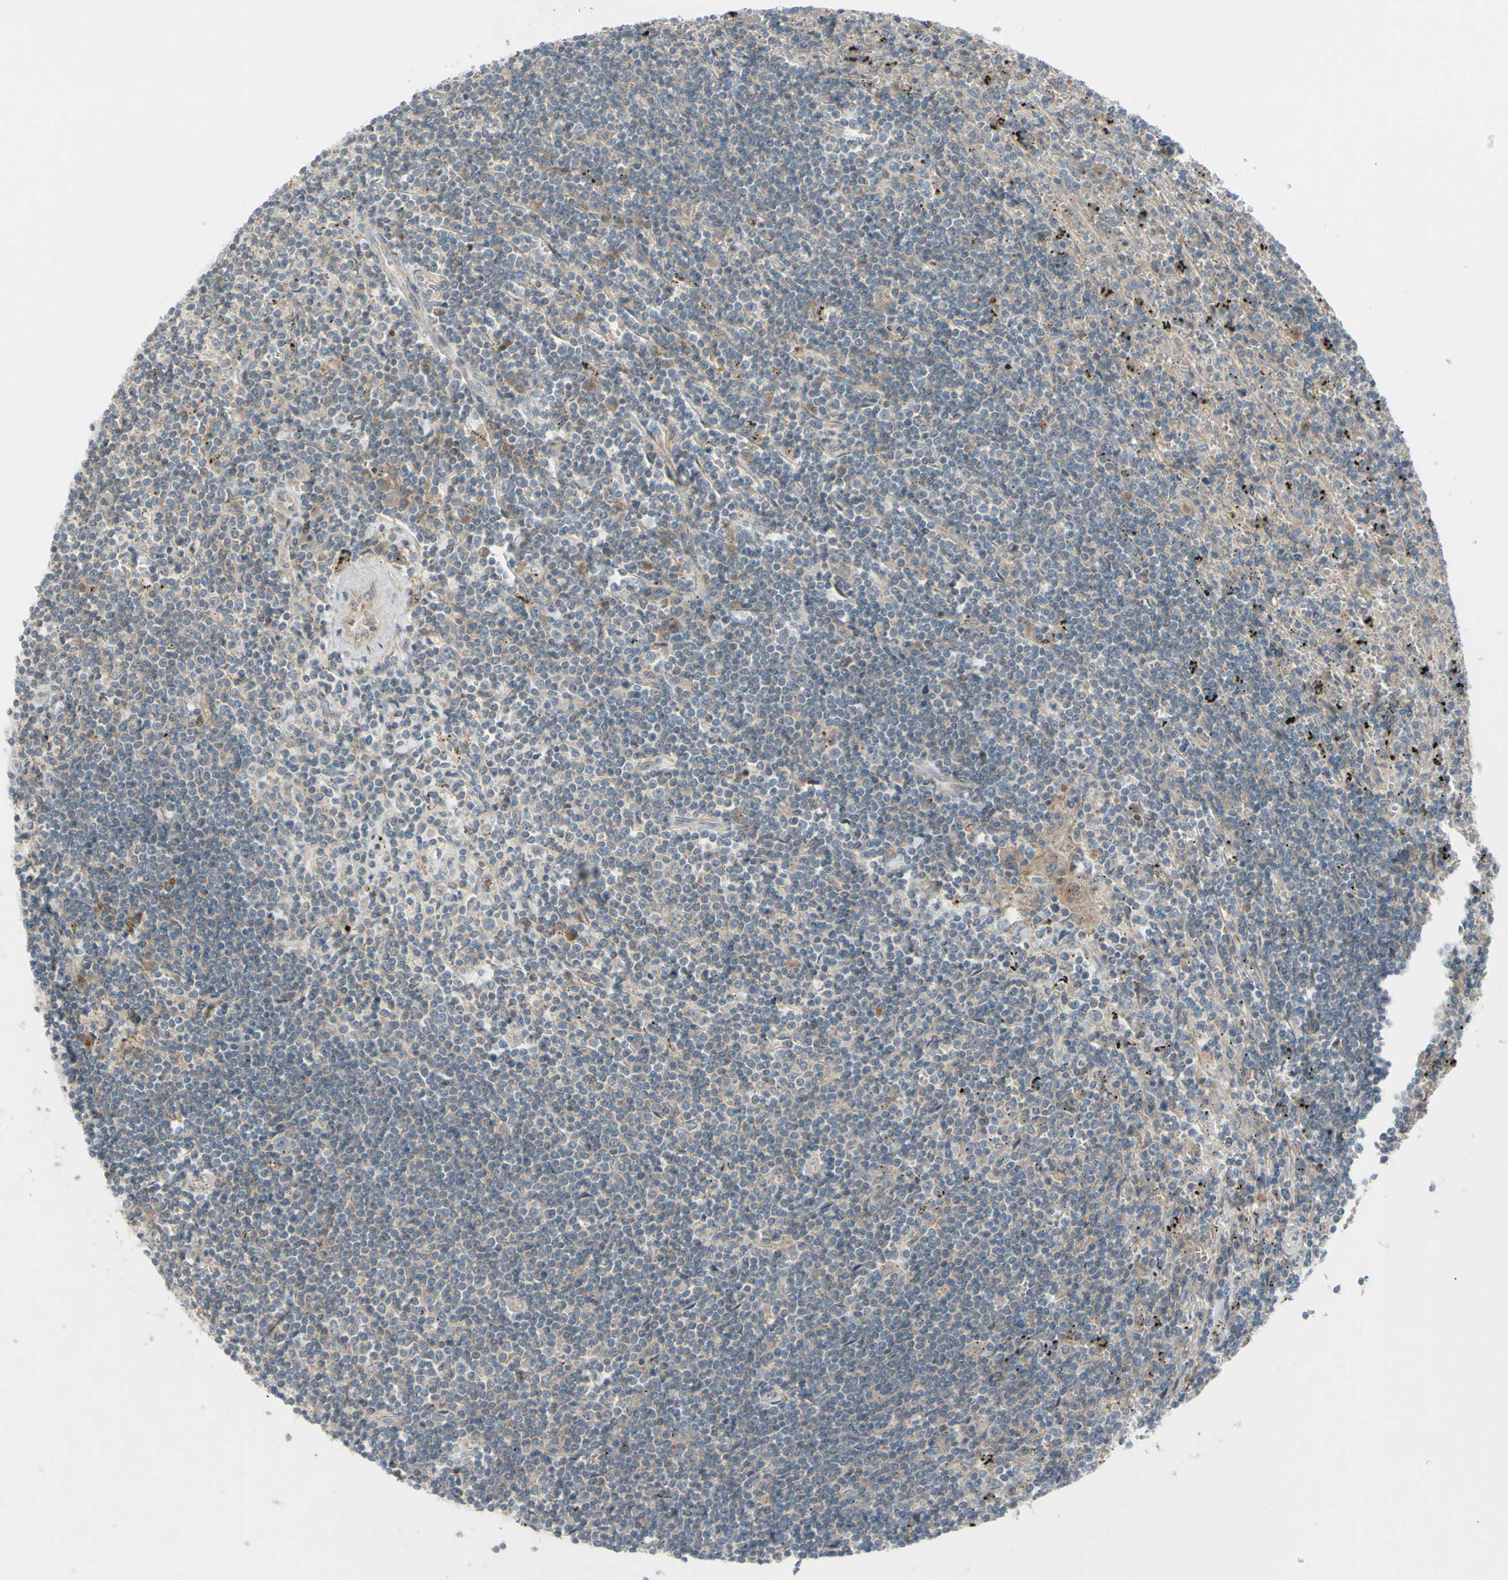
{"staining": {"intensity": "weak", "quantity": "25%-75%", "location": "cytoplasmic/membranous"}, "tissue": "lymphoma", "cell_type": "Tumor cells", "image_type": "cancer", "snomed": [{"axis": "morphology", "description": "Malignant lymphoma, non-Hodgkin's type, Low grade"}, {"axis": "topography", "description": "Spleen"}], "caption": "Tumor cells reveal low levels of weak cytoplasmic/membranous expression in about 25%-75% of cells in malignant lymphoma, non-Hodgkin's type (low-grade). (DAB (3,3'-diaminobenzidine) = brown stain, brightfield microscopy at high magnification).", "gene": "AFP", "patient": {"sex": "male", "age": 76}}